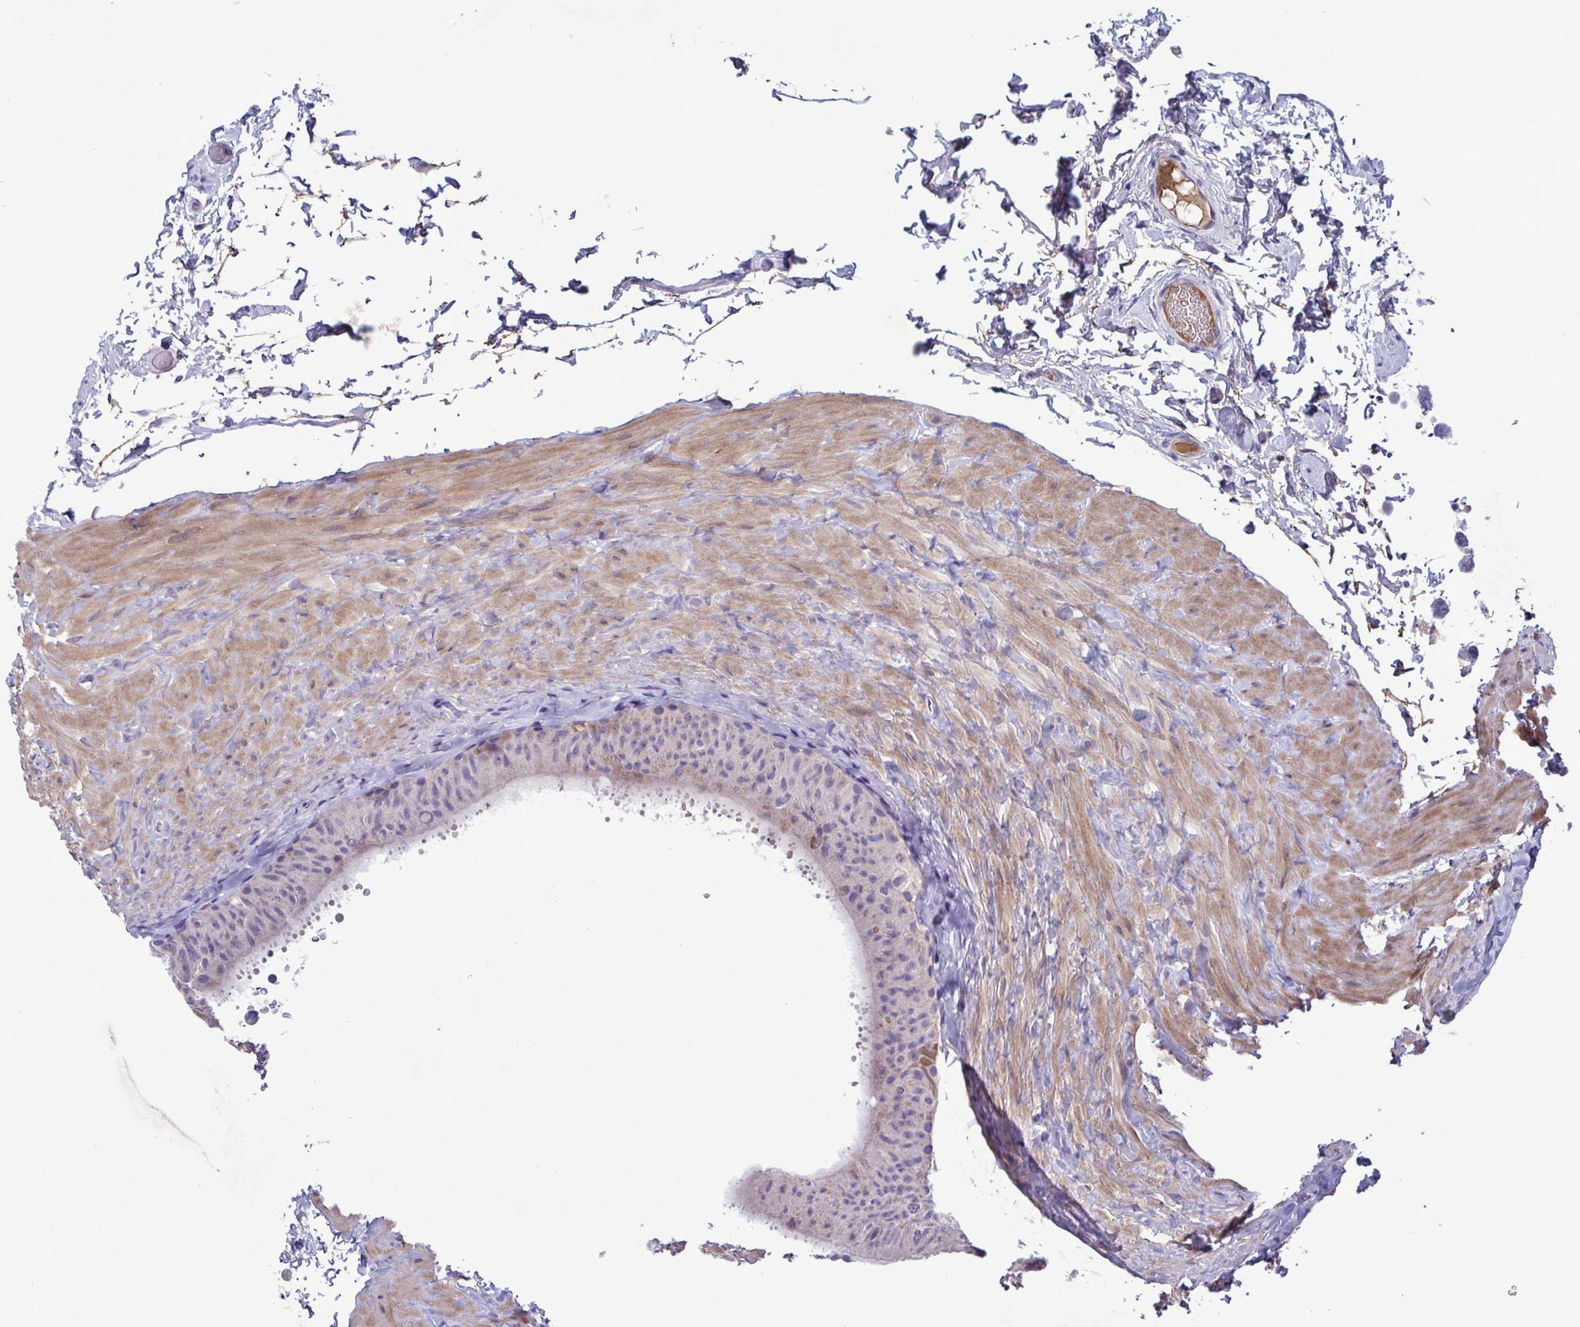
{"staining": {"intensity": "negative", "quantity": "none", "location": "none"}, "tissue": "epididymis", "cell_type": "Glandular cells", "image_type": "normal", "snomed": [{"axis": "morphology", "description": "Normal tissue, NOS"}, {"axis": "topography", "description": "Epididymis, spermatic cord, NOS"}, {"axis": "topography", "description": "Epididymis"}], "caption": "Glandular cells show no significant staining in normal epididymis. (DAB immunohistochemistry visualized using brightfield microscopy, high magnification).", "gene": "F13B", "patient": {"sex": "male", "age": 31}}